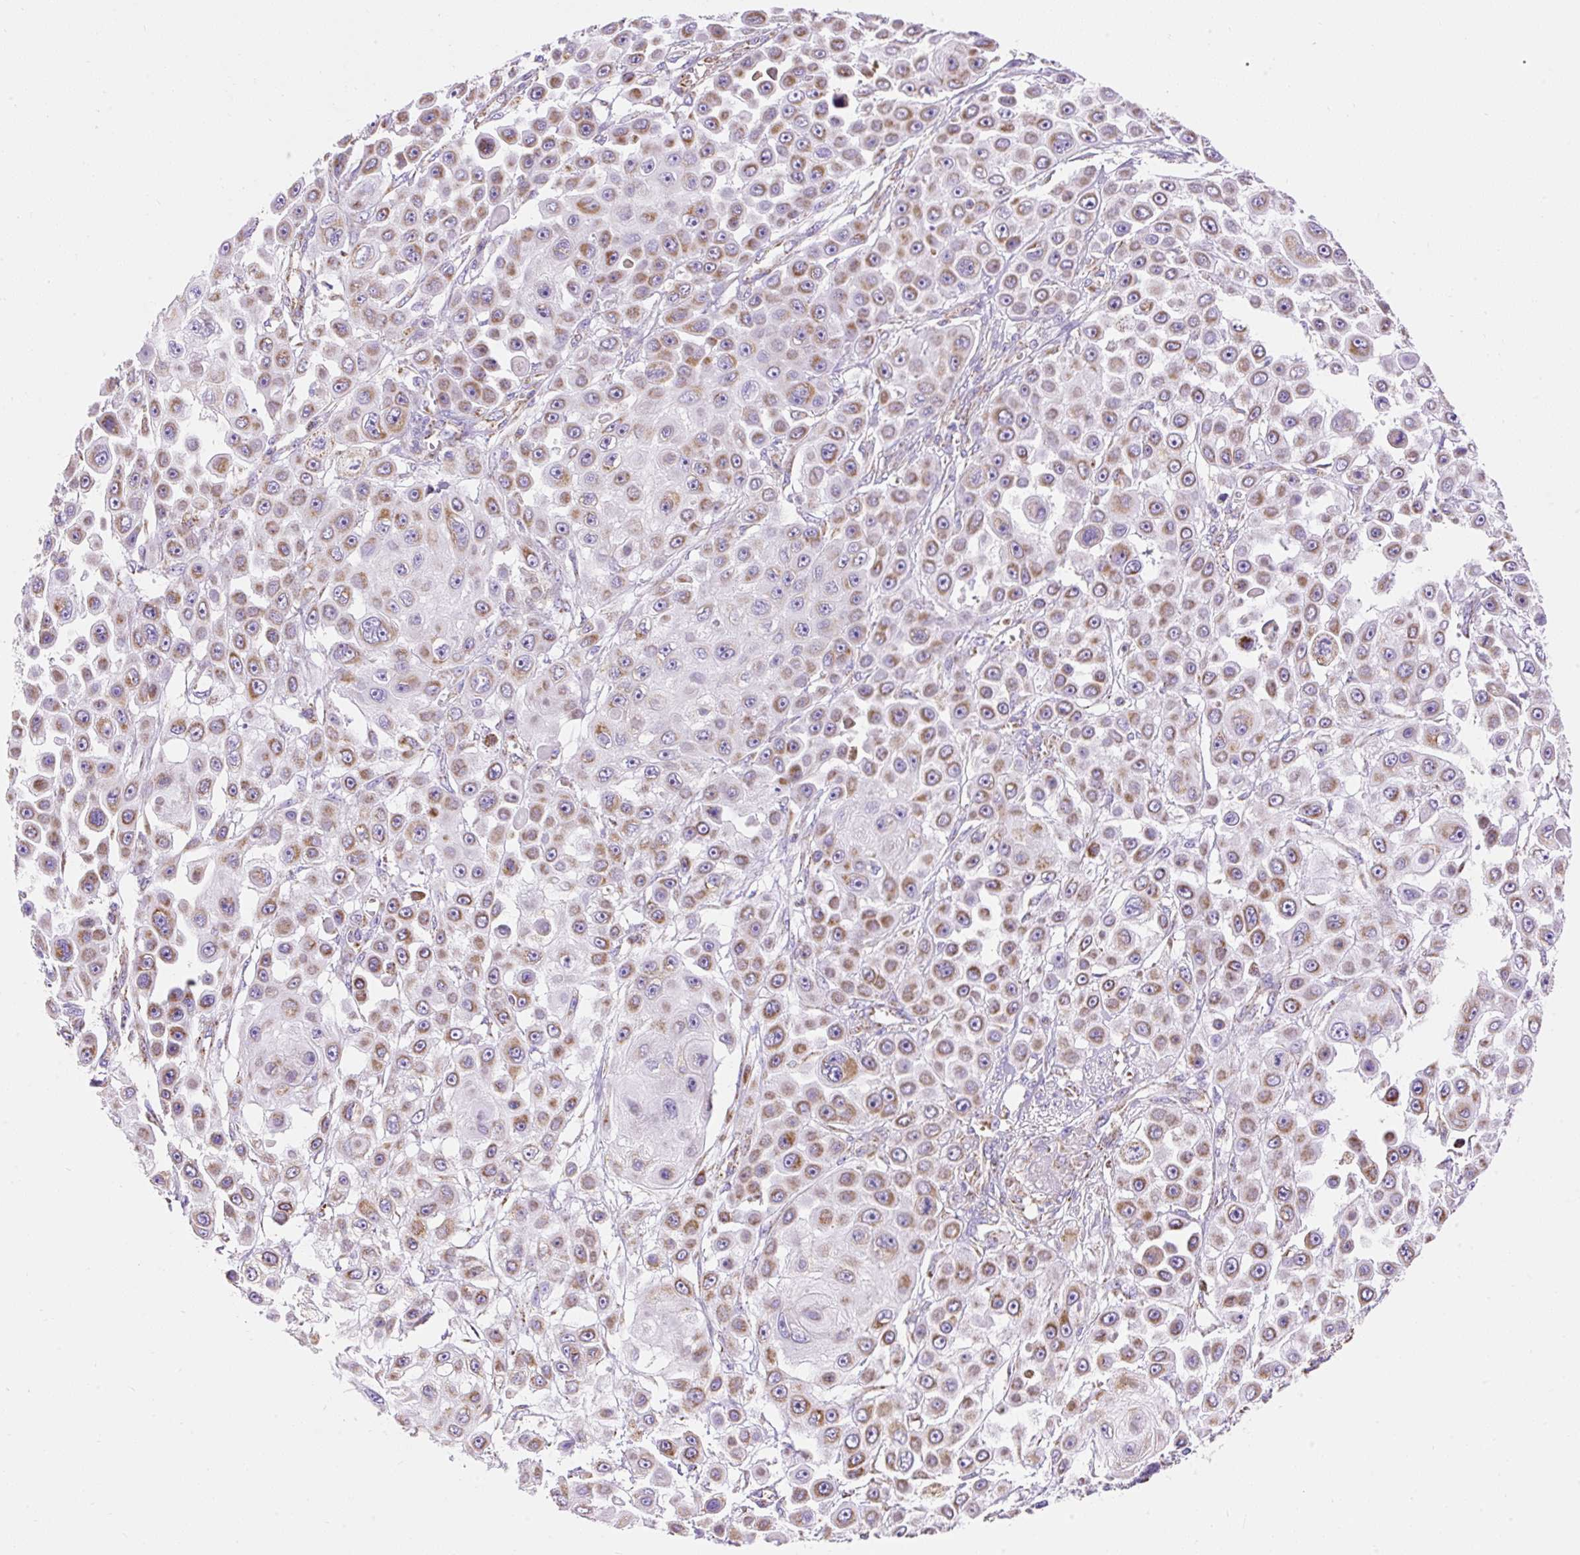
{"staining": {"intensity": "moderate", "quantity": ">75%", "location": "cytoplasmic/membranous"}, "tissue": "skin cancer", "cell_type": "Tumor cells", "image_type": "cancer", "snomed": [{"axis": "morphology", "description": "Squamous cell carcinoma, NOS"}, {"axis": "topography", "description": "Skin"}], "caption": "Squamous cell carcinoma (skin) stained with immunohistochemistry (IHC) exhibits moderate cytoplasmic/membranous staining in approximately >75% of tumor cells.", "gene": "DAAM2", "patient": {"sex": "male", "age": 67}}